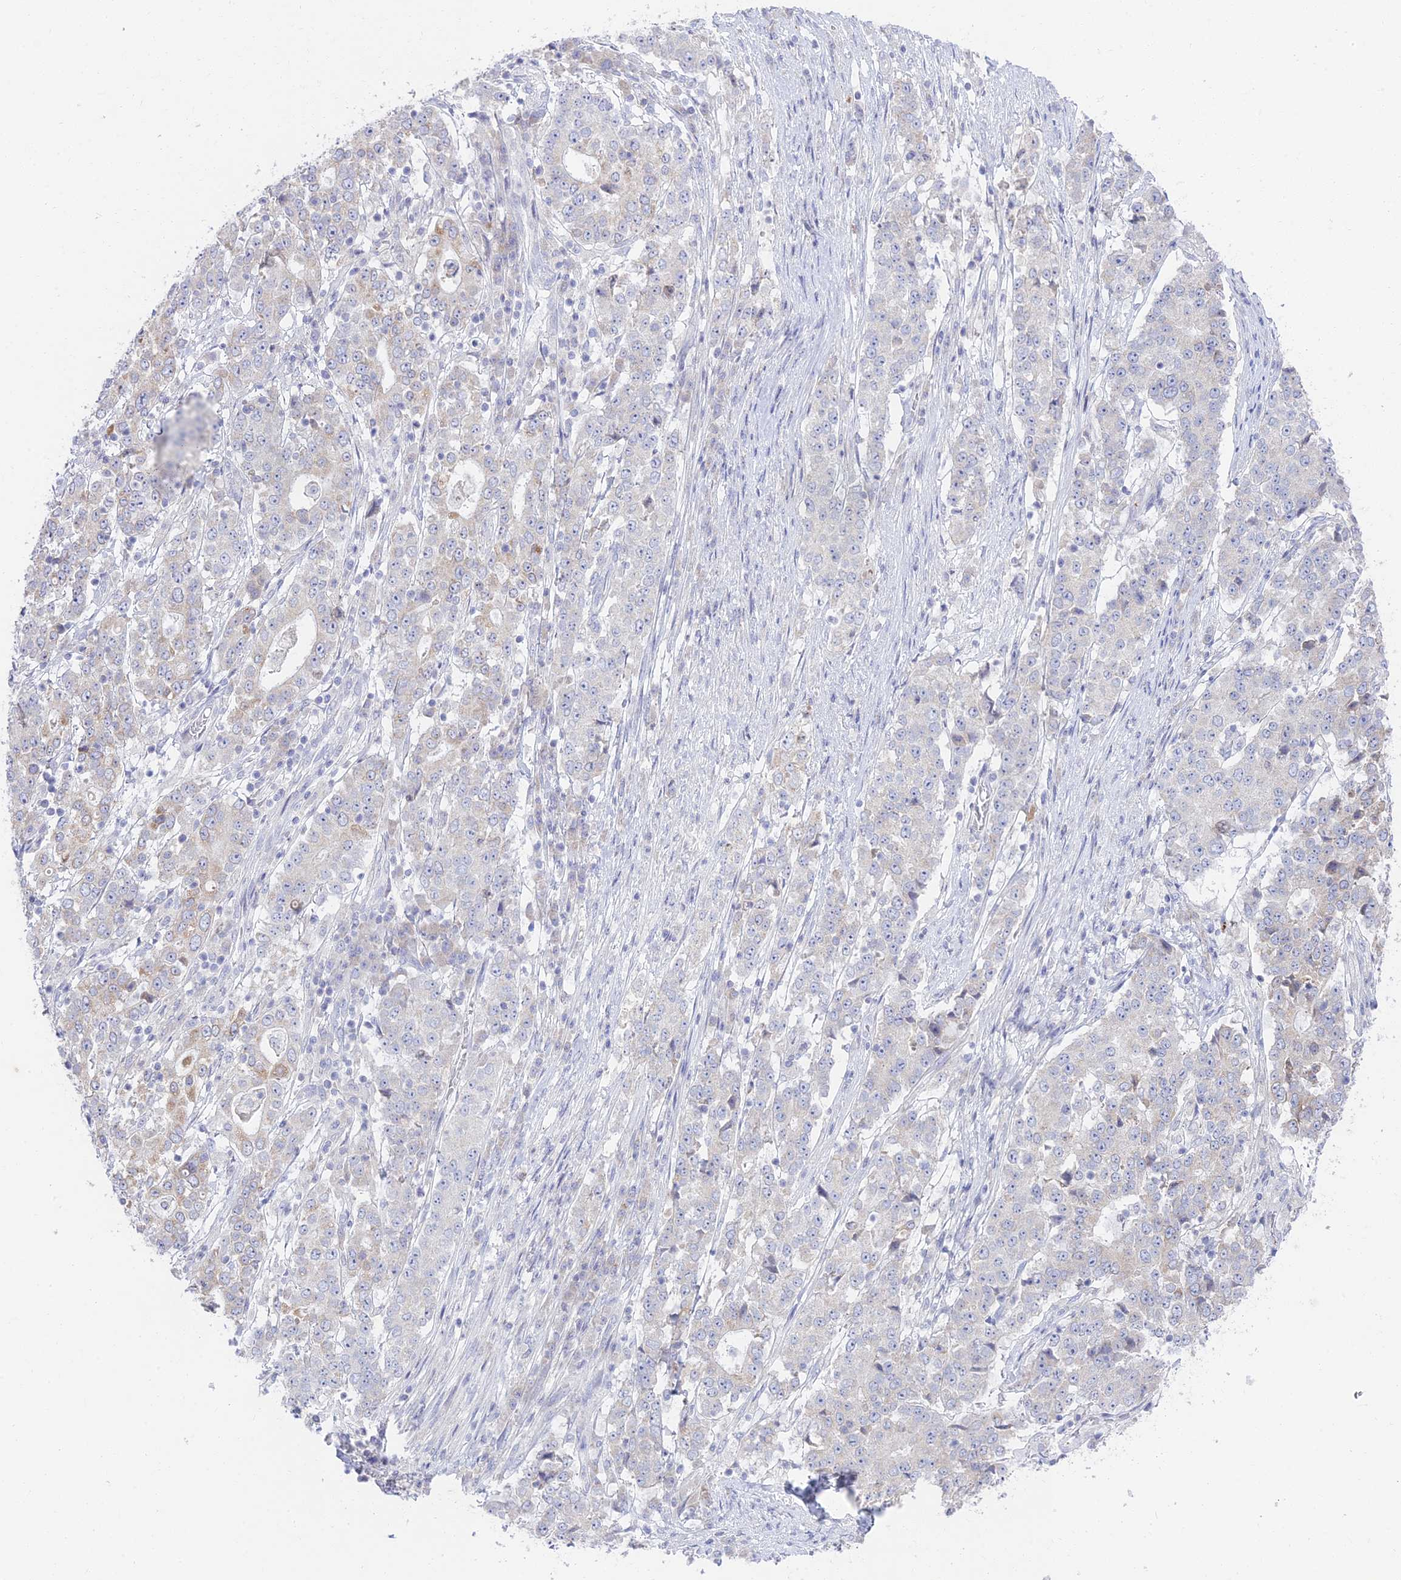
{"staining": {"intensity": "weak", "quantity": "<25%", "location": "cytoplasmic/membranous"}, "tissue": "stomach cancer", "cell_type": "Tumor cells", "image_type": "cancer", "snomed": [{"axis": "morphology", "description": "Adenocarcinoma, NOS"}, {"axis": "topography", "description": "Stomach"}], "caption": "Stomach cancer (adenocarcinoma) was stained to show a protein in brown. There is no significant positivity in tumor cells.", "gene": "TMEM40", "patient": {"sex": "male", "age": 59}}